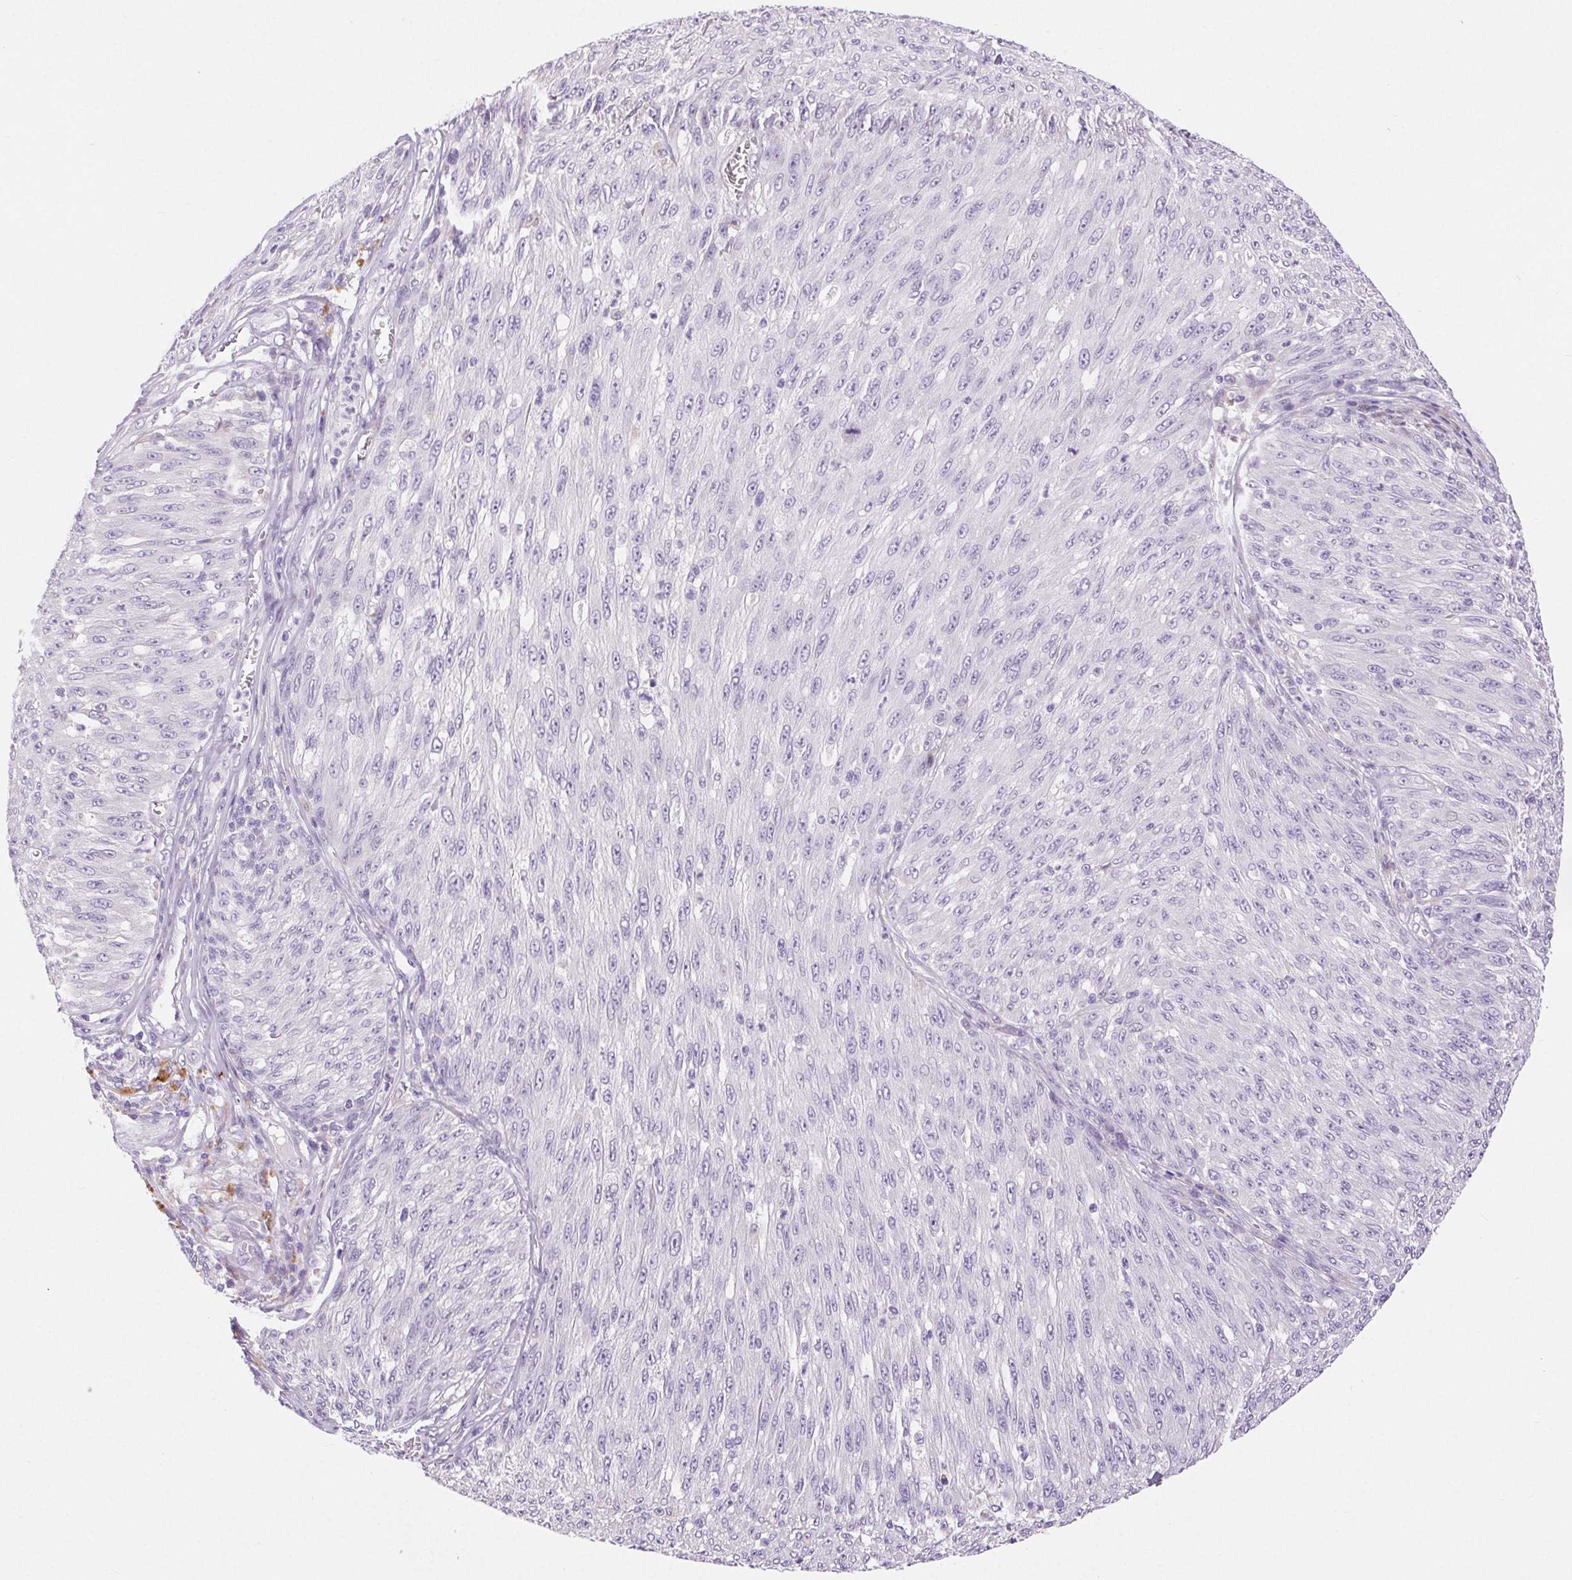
{"staining": {"intensity": "negative", "quantity": "none", "location": "none"}, "tissue": "melanoma", "cell_type": "Tumor cells", "image_type": "cancer", "snomed": [{"axis": "morphology", "description": "Malignant melanoma, NOS"}, {"axis": "topography", "description": "Skin"}], "caption": "Malignant melanoma was stained to show a protein in brown. There is no significant staining in tumor cells.", "gene": "ARHGAP11B", "patient": {"sex": "male", "age": 85}}